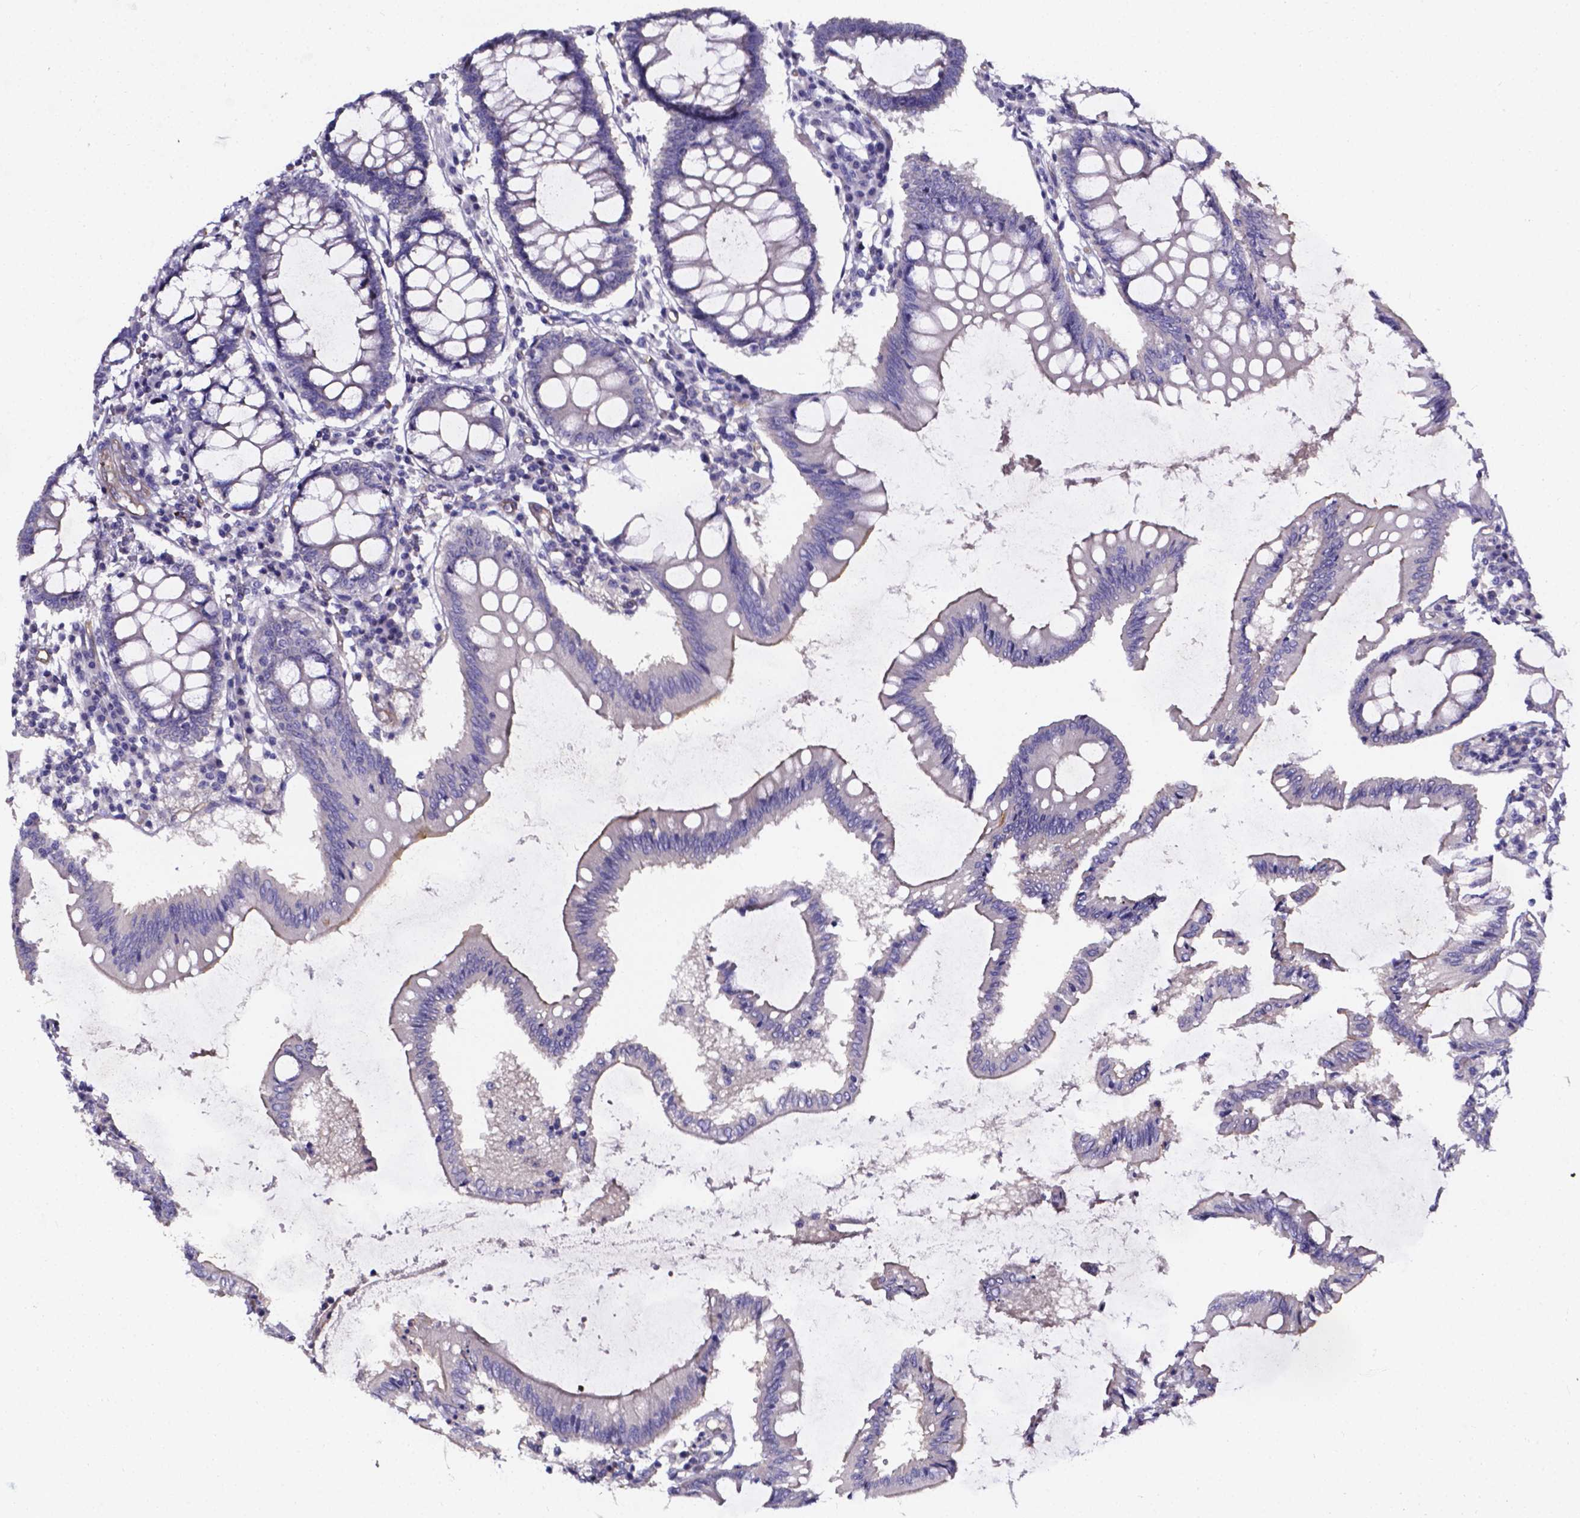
{"staining": {"intensity": "negative", "quantity": "none", "location": "none"}, "tissue": "colon", "cell_type": "Endothelial cells", "image_type": "normal", "snomed": [{"axis": "morphology", "description": "Normal tissue, NOS"}, {"axis": "morphology", "description": "Adenocarcinoma, NOS"}, {"axis": "topography", "description": "Colon"}], "caption": "Endothelial cells show no significant expression in unremarkable colon. (DAB (3,3'-diaminobenzidine) IHC visualized using brightfield microscopy, high magnification).", "gene": "CACNG8", "patient": {"sex": "male", "age": 83}}